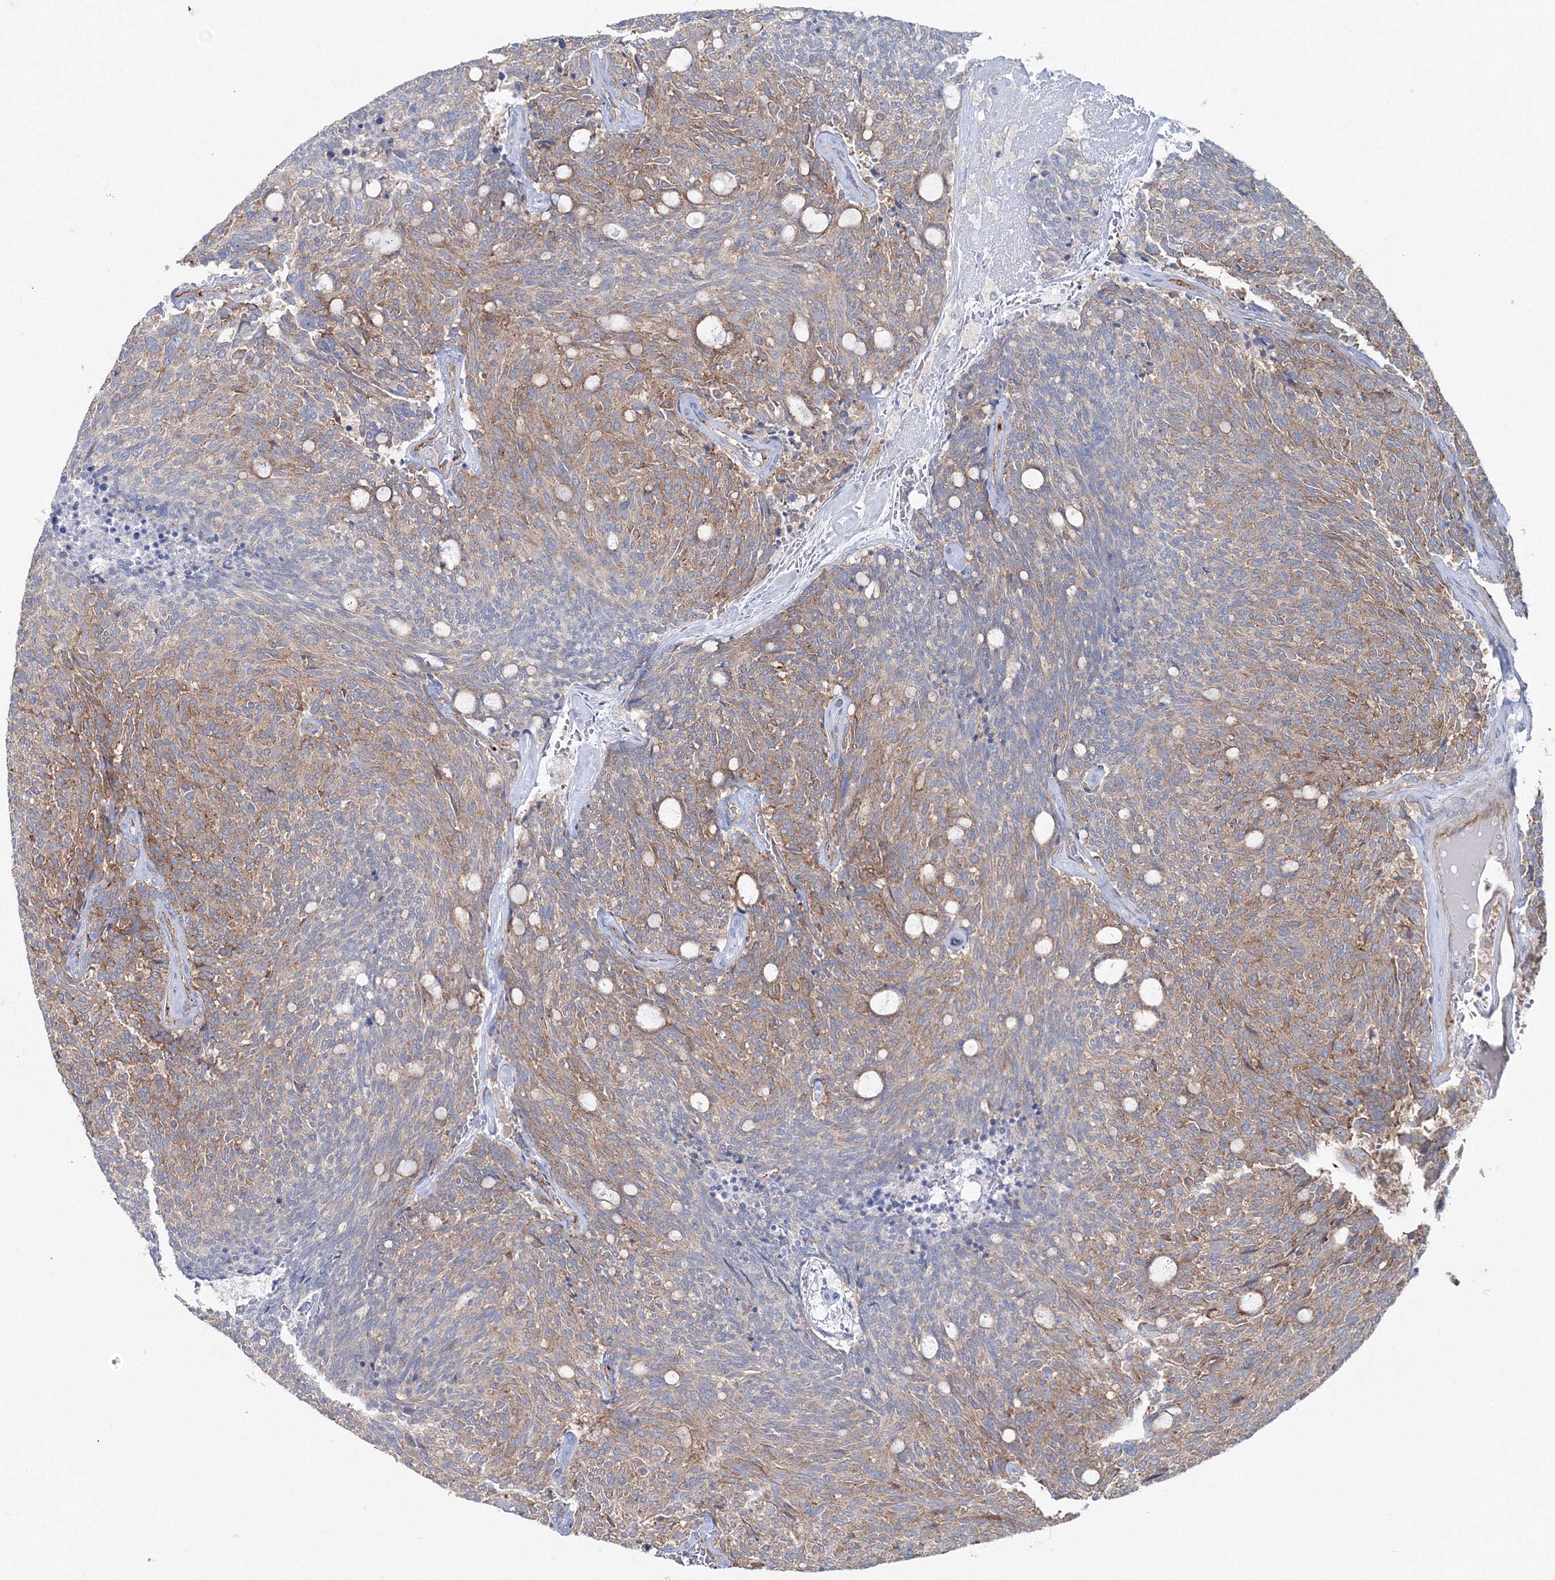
{"staining": {"intensity": "moderate", "quantity": "25%-75%", "location": "cytoplasmic/membranous"}, "tissue": "carcinoid", "cell_type": "Tumor cells", "image_type": "cancer", "snomed": [{"axis": "morphology", "description": "Carcinoid, malignant, NOS"}, {"axis": "topography", "description": "Pancreas"}], "caption": "Protein analysis of carcinoid tissue exhibits moderate cytoplasmic/membranous expression in approximately 25%-75% of tumor cells.", "gene": "GGA2", "patient": {"sex": "female", "age": 54}}